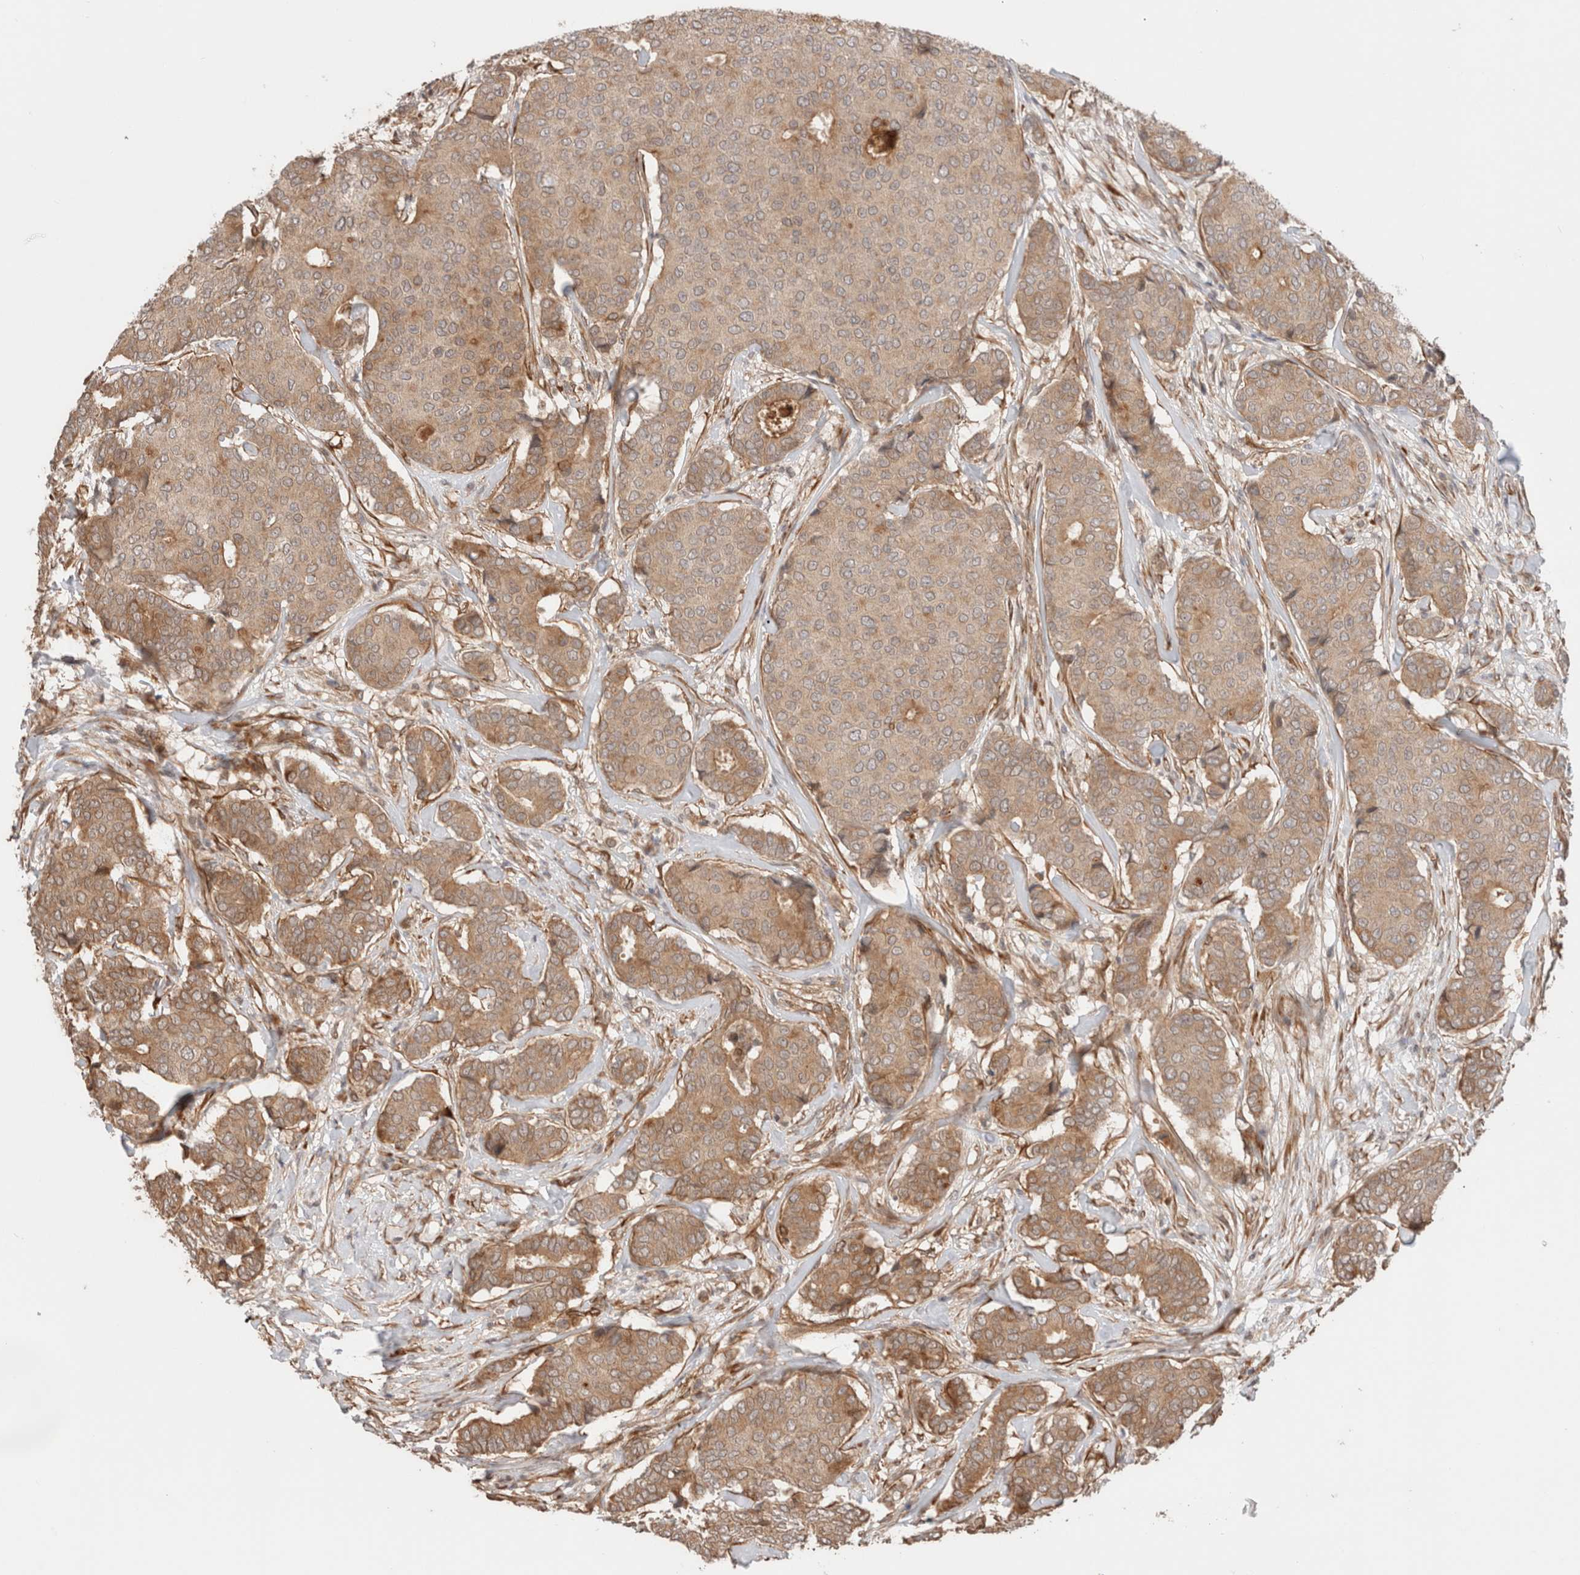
{"staining": {"intensity": "moderate", "quantity": ">75%", "location": "cytoplasmic/membranous"}, "tissue": "breast cancer", "cell_type": "Tumor cells", "image_type": "cancer", "snomed": [{"axis": "morphology", "description": "Duct carcinoma"}, {"axis": "topography", "description": "Breast"}], "caption": "Breast invasive ductal carcinoma tissue exhibits moderate cytoplasmic/membranous staining in about >75% of tumor cells, visualized by immunohistochemistry. Using DAB (3,3'-diaminobenzidine) (brown) and hematoxylin (blue) stains, captured at high magnification using brightfield microscopy.", "gene": "ZNF649", "patient": {"sex": "female", "age": 75}}